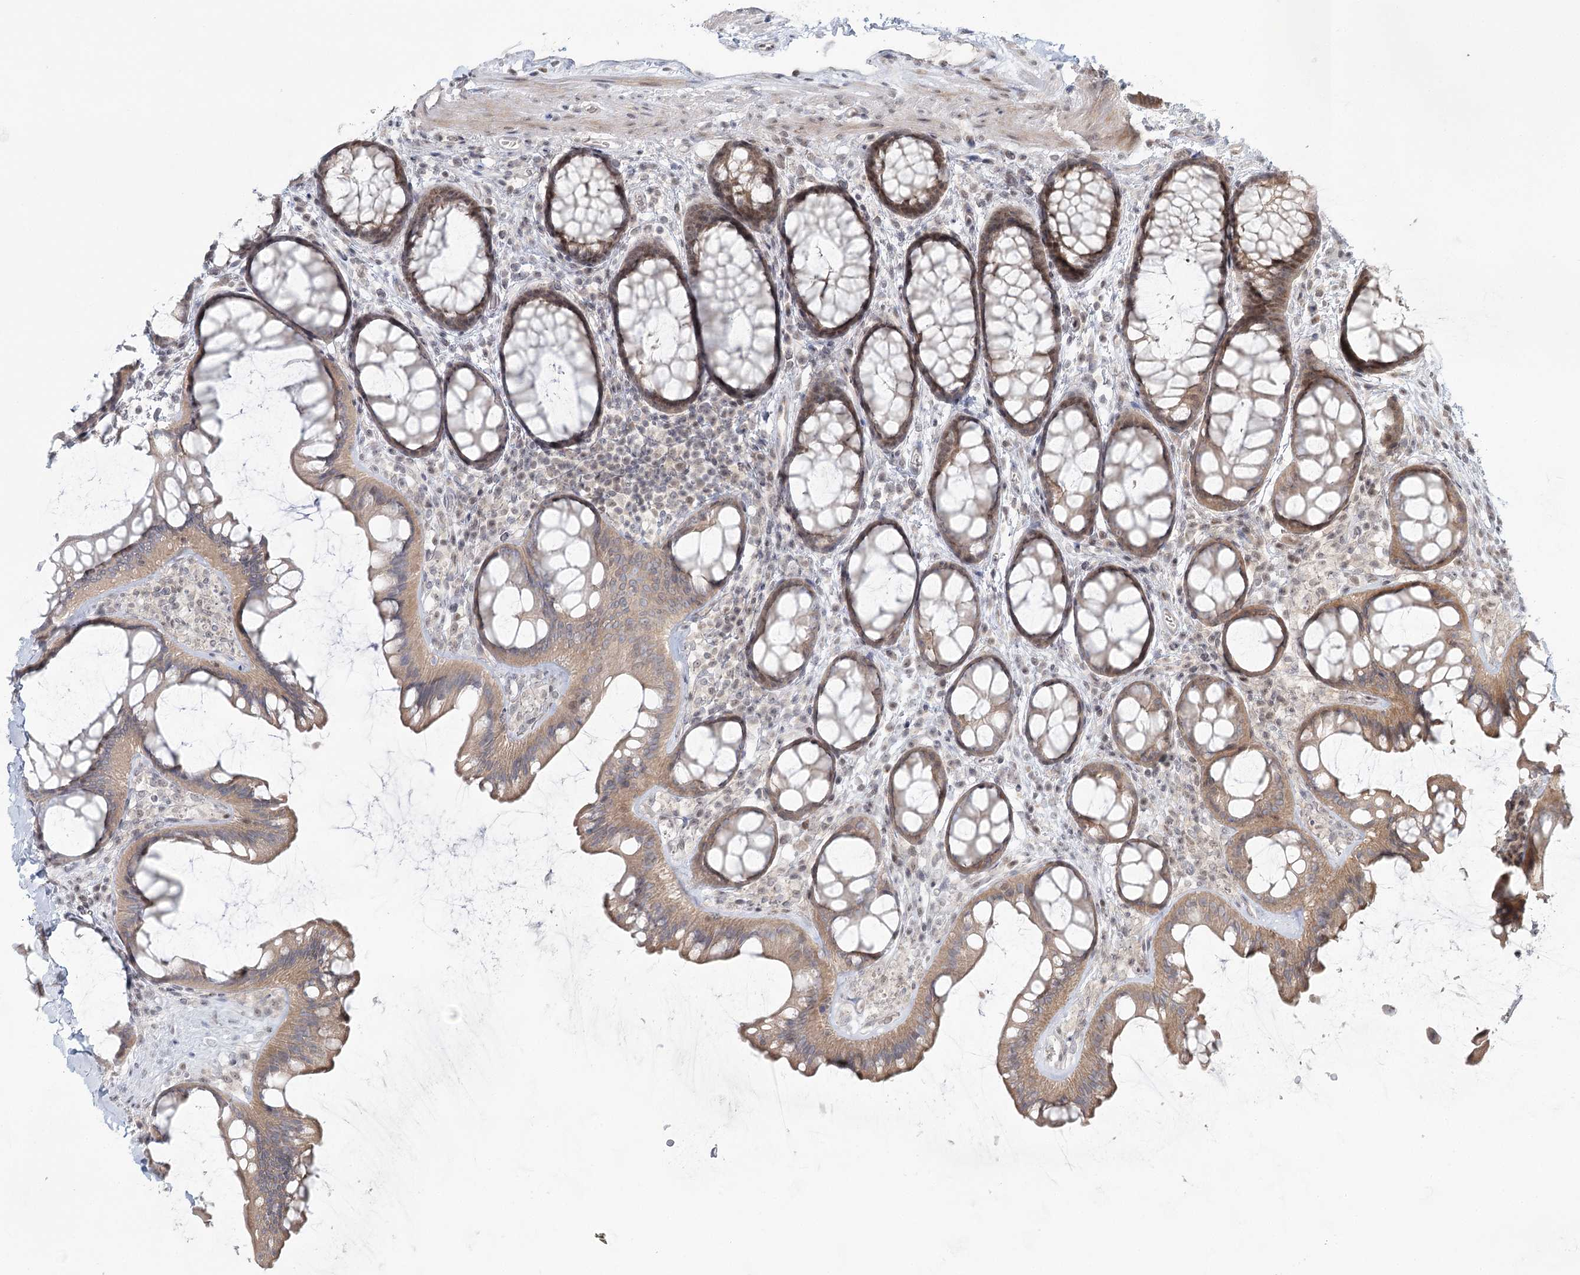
{"staining": {"intensity": "weak", "quantity": "25%-75%", "location": "cytoplasmic/membranous"}, "tissue": "colon", "cell_type": "Endothelial cells", "image_type": "normal", "snomed": [{"axis": "morphology", "description": "Normal tissue, NOS"}, {"axis": "topography", "description": "Colon"}], "caption": "This histopathology image shows benign colon stained with IHC to label a protein in brown. The cytoplasmic/membranous of endothelial cells show weak positivity for the protein. Nuclei are counter-stained blue.", "gene": "R3HCC1L", "patient": {"sex": "female", "age": 82}}